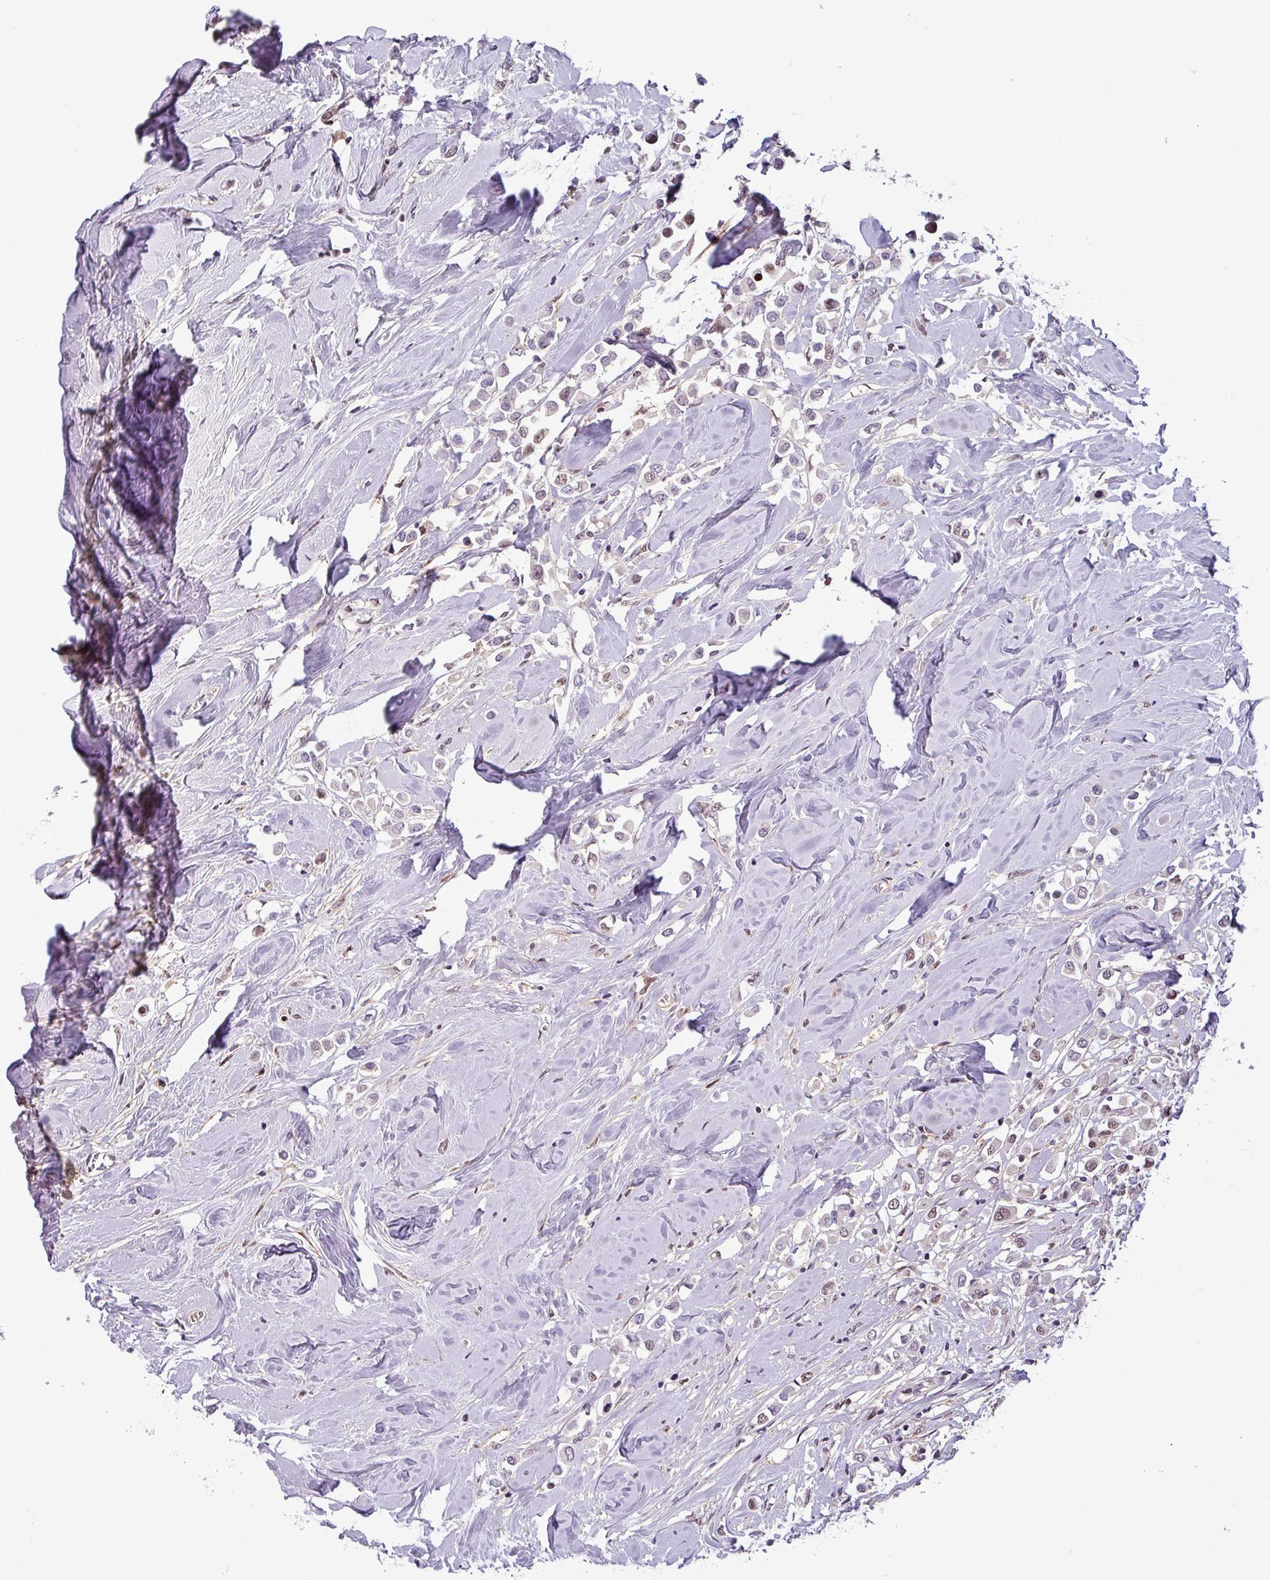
{"staining": {"intensity": "weak", "quantity": "<25%", "location": "nuclear"}, "tissue": "breast cancer", "cell_type": "Tumor cells", "image_type": "cancer", "snomed": [{"axis": "morphology", "description": "Duct carcinoma"}, {"axis": "topography", "description": "Breast"}], "caption": "A photomicrograph of breast cancer stained for a protein reveals no brown staining in tumor cells.", "gene": "NPFFR1", "patient": {"sex": "female", "age": 61}}